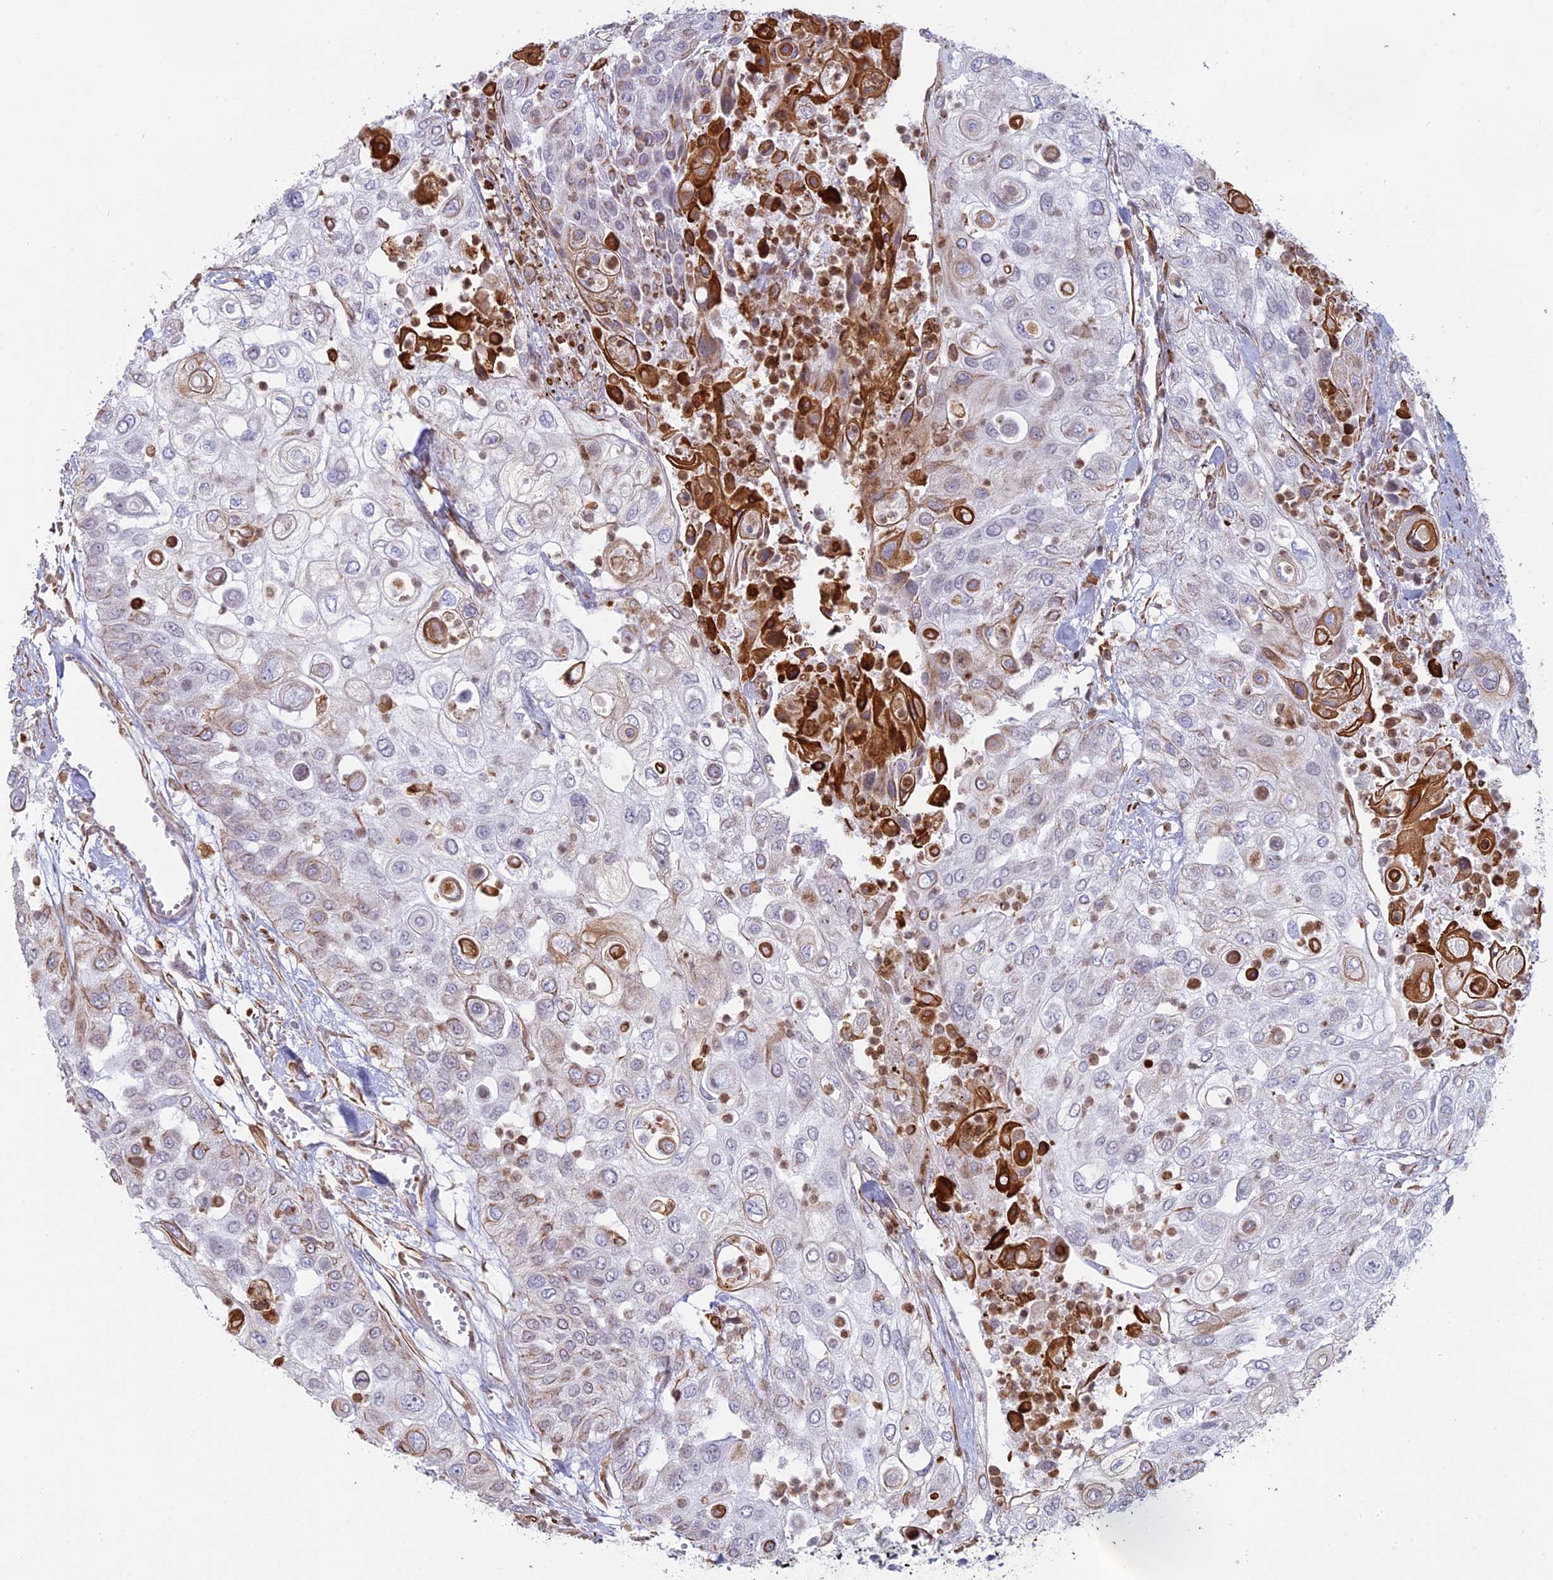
{"staining": {"intensity": "negative", "quantity": "none", "location": "none"}, "tissue": "urothelial cancer", "cell_type": "Tumor cells", "image_type": "cancer", "snomed": [{"axis": "morphology", "description": "Urothelial carcinoma, High grade"}, {"axis": "topography", "description": "Urinary bladder"}], "caption": "This is a micrograph of immunohistochemistry (IHC) staining of urothelial carcinoma (high-grade), which shows no positivity in tumor cells.", "gene": "APOBR", "patient": {"sex": "female", "age": 79}}